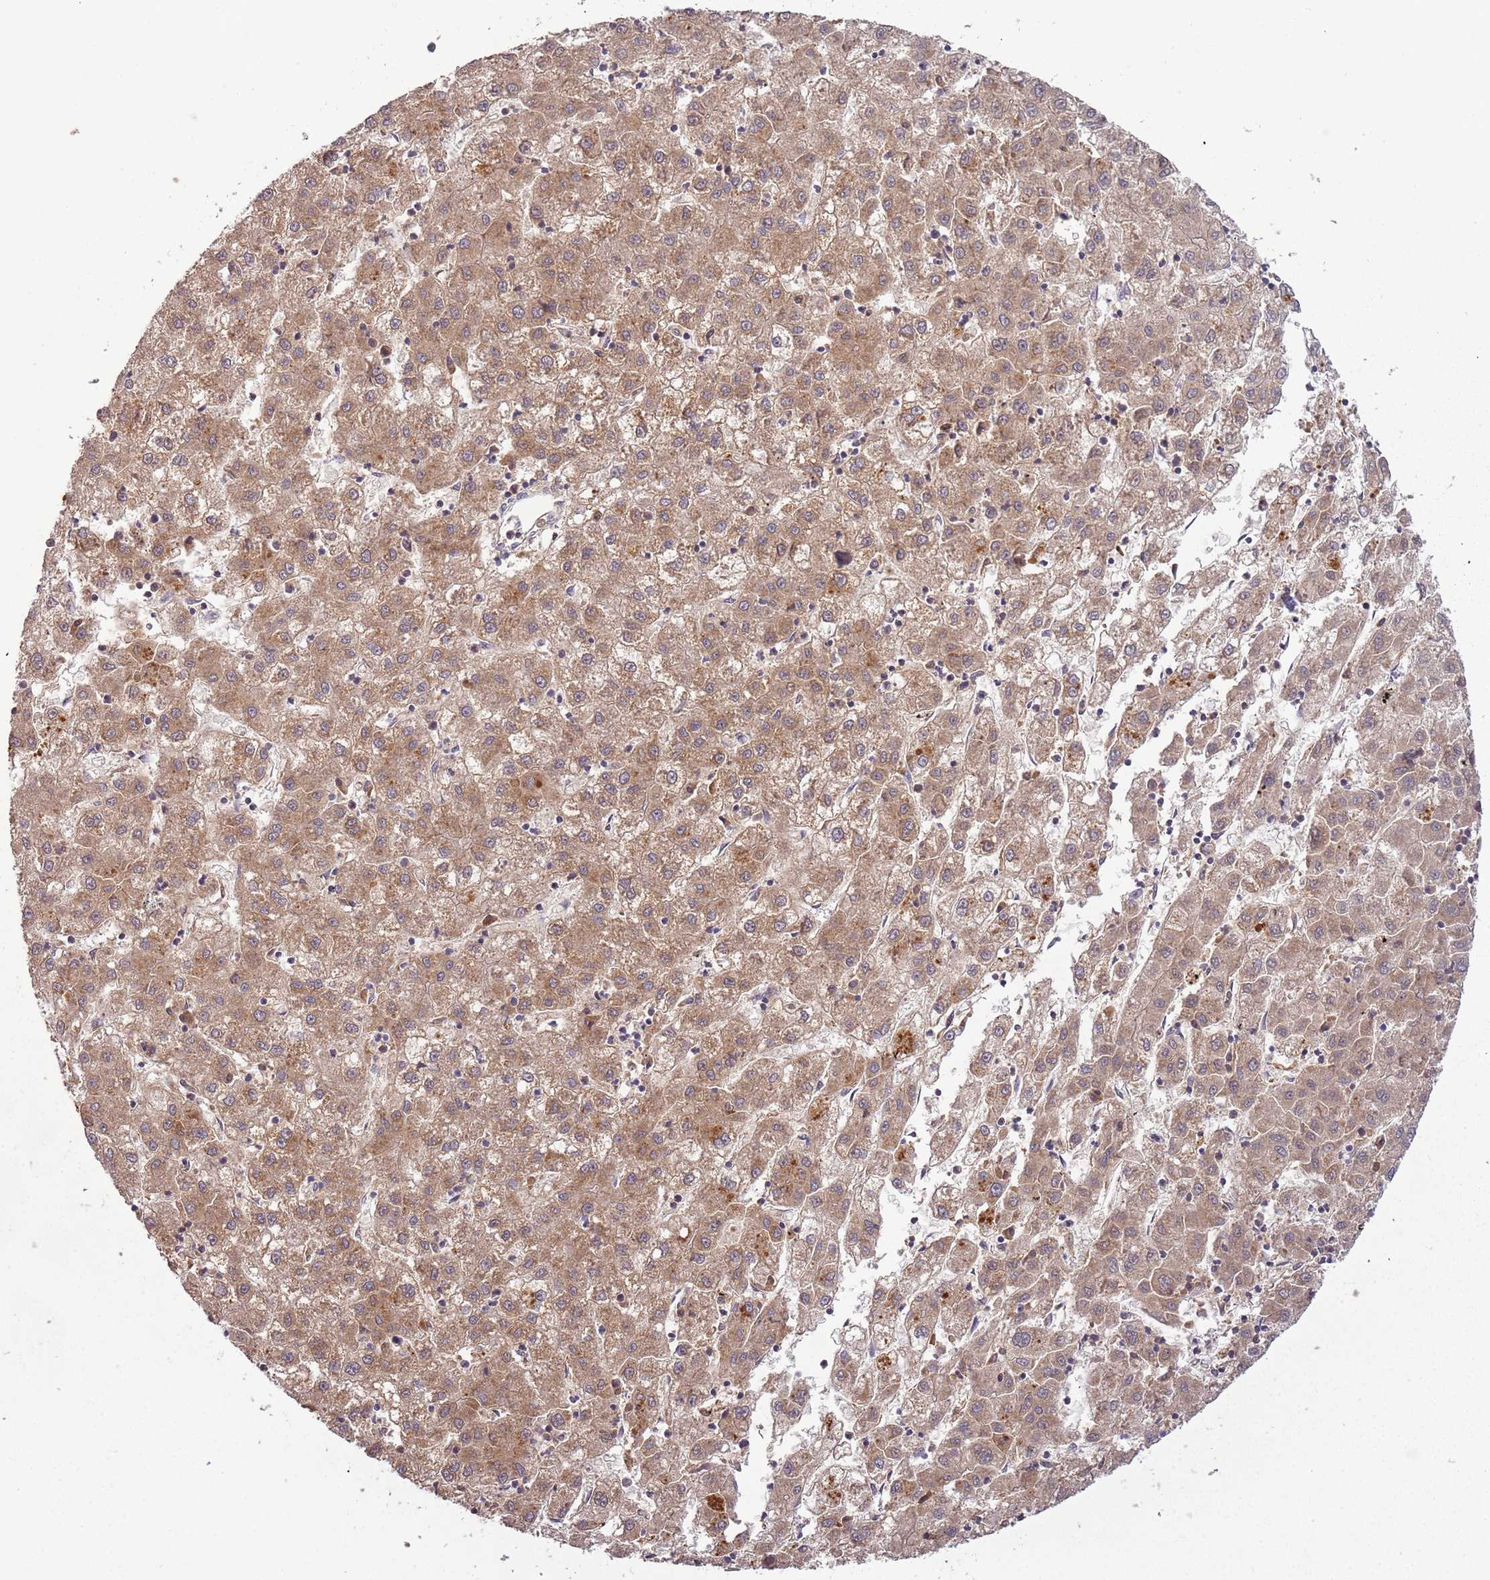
{"staining": {"intensity": "moderate", "quantity": ">75%", "location": "cytoplasmic/membranous"}, "tissue": "liver cancer", "cell_type": "Tumor cells", "image_type": "cancer", "snomed": [{"axis": "morphology", "description": "Carcinoma, Hepatocellular, NOS"}, {"axis": "topography", "description": "Liver"}], "caption": "Immunohistochemistry of human liver cancer (hepatocellular carcinoma) displays medium levels of moderate cytoplasmic/membranous expression in approximately >75% of tumor cells.", "gene": "FECH", "patient": {"sex": "male", "age": 72}}